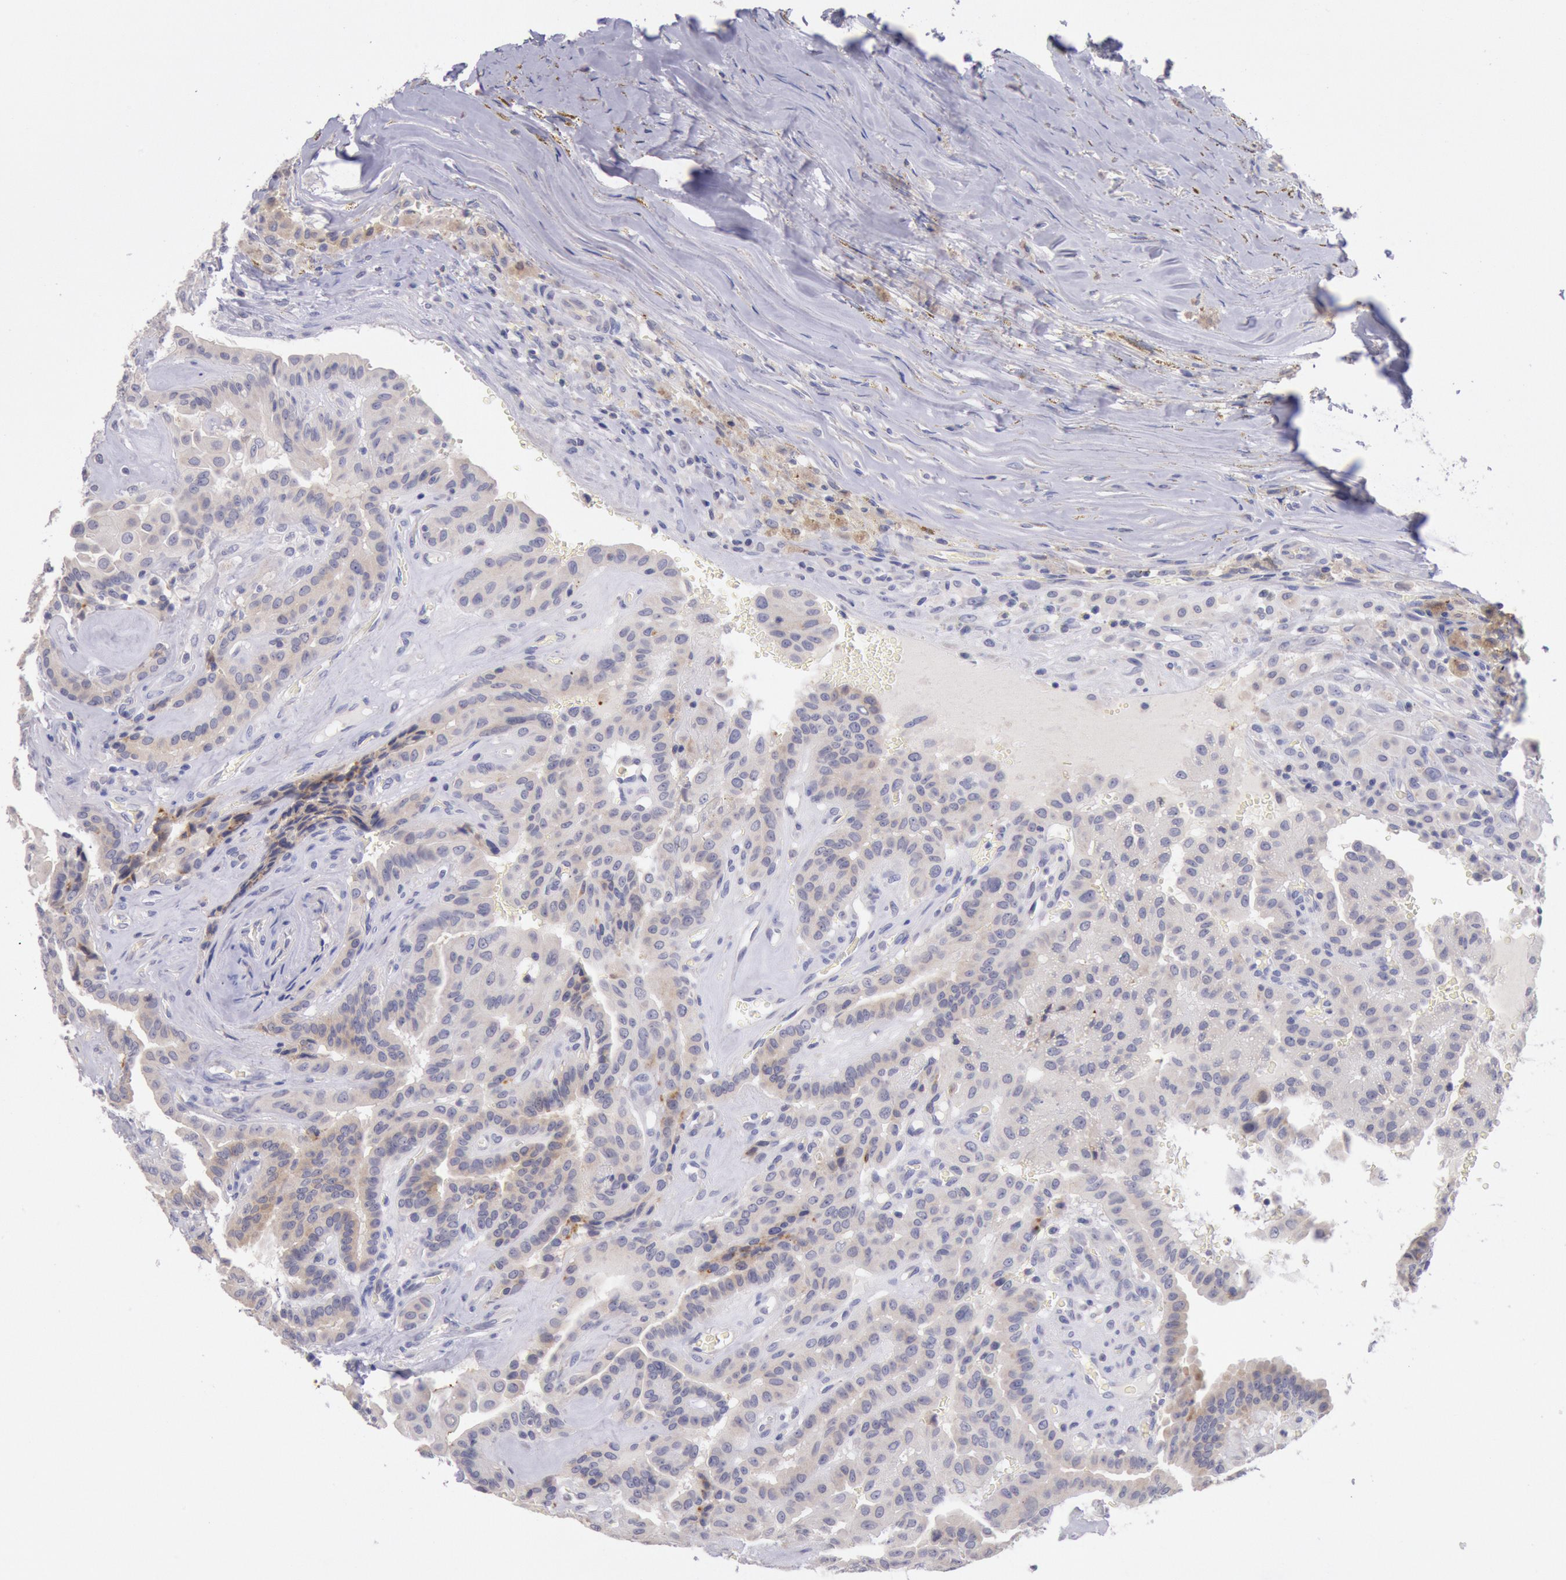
{"staining": {"intensity": "weak", "quantity": "25%-75%", "location": "cytoplasmic/membranous"}, "tissue": "thyroid cancer", "cell_type": "Tumor cells", "image_type": "cancer", "snomed": [{"axis": "morphology", "description": "Papillary adenocarcinoma, NOS"}, {"axis": "topography", "description": "Thyroid gland"}], "caption": "Human papillary adenocarcinoma (thyroid) stained for a protein (brown) exhibits weak cytoplasmic/membranous positive positivity in approximately 25%-75% of tumor cells.", "gene": "GAL3ST1", "patient": {"sex": "male", "age": 87}}